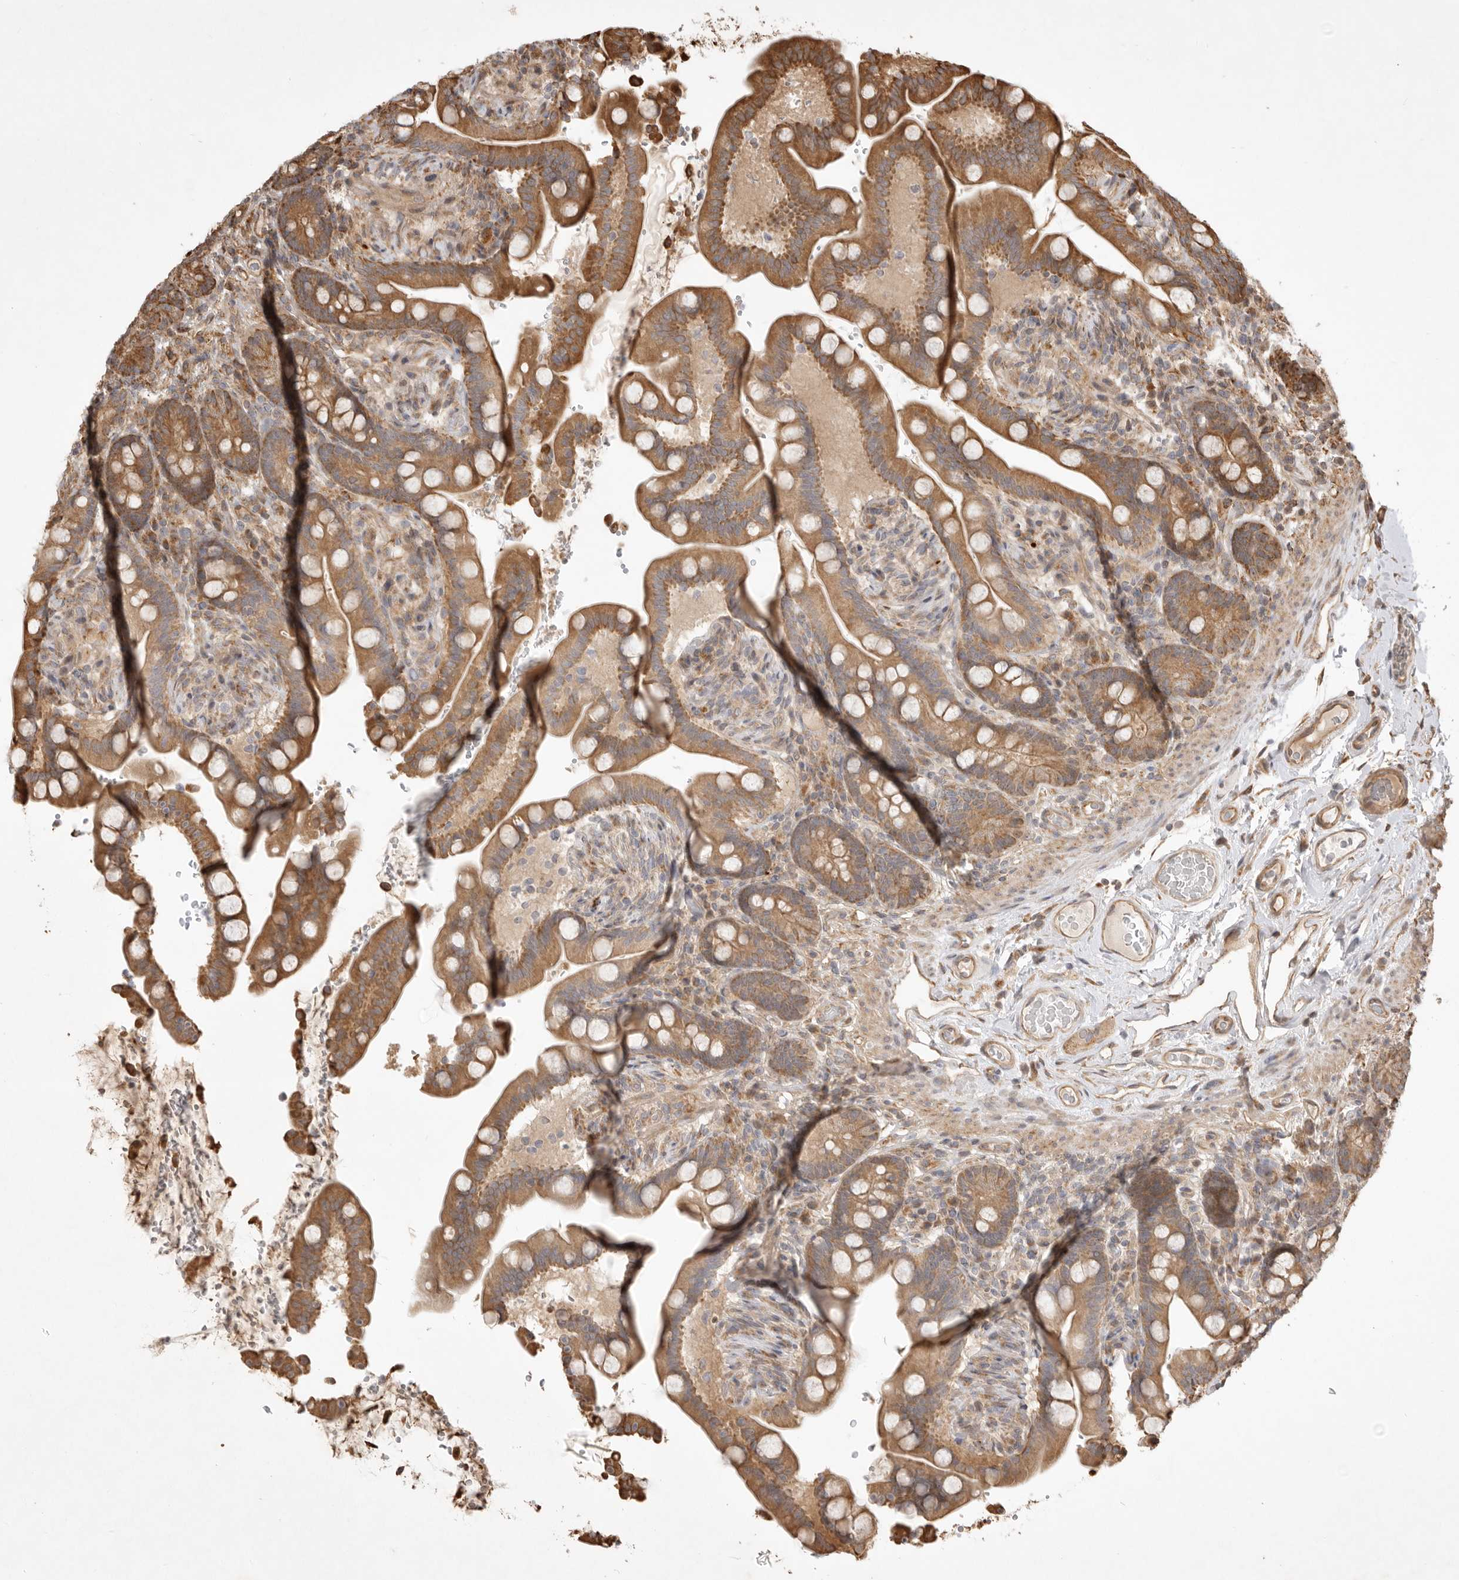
{"staining": {"intensity": "moderate", "quantity": ">75%", "location": "cytoplasmic/membranous"}, "tissue": "colon", "cell_type": "Endothelial cells", "image_type": "normal", "snomed": [{"axis": "morphology", "description": "Normal tissue, NOS"}, {"axis": "topography", "description": "Smooth muscle"}, {"axis": "topography", "description": "Colon"}], "caption": "Immunohistochemical staining of benign human colon exhibits medium levels of moderate cytoplasmic/membranous positivity in about >75% of endothelial cells. (Stains: DAB in brown, nuclei in blue, Microscopy: brightfield microscopy at high magnification).", "gene": "DPH7", "patient": {"sex": "male", "age": 73}}